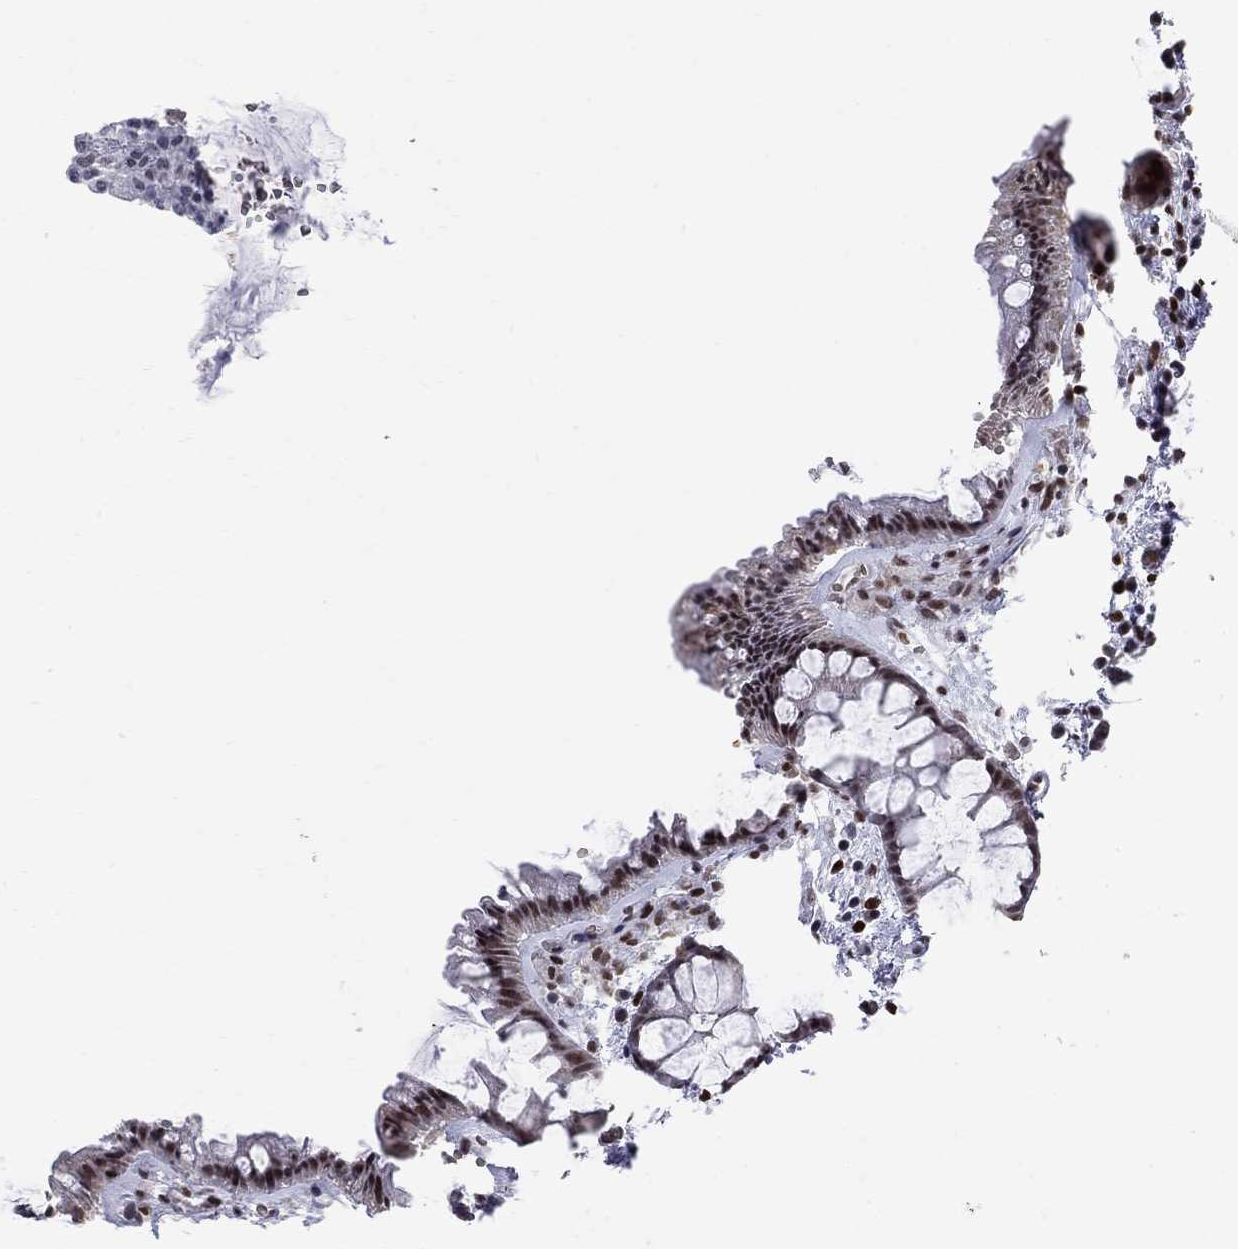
{"staining": {"intensity": "moderate", "quantity": ">75%", "location": "nuclear"}, "tissue": "rectum", "cell_type": "Glandular cells", "image_type": "normal", "snomed": [{"axis": "morphology", "description": "Normal tissue, NOS"}, {"axis": "topography", "description": "Rectum"}], "caption": "Glandular cells display medium levels of moderate nuclear staining in approximately >75% of cells in benign rectum.", "gene": "ZBTB47", "patient": {"sex": "female", "age": 62}}